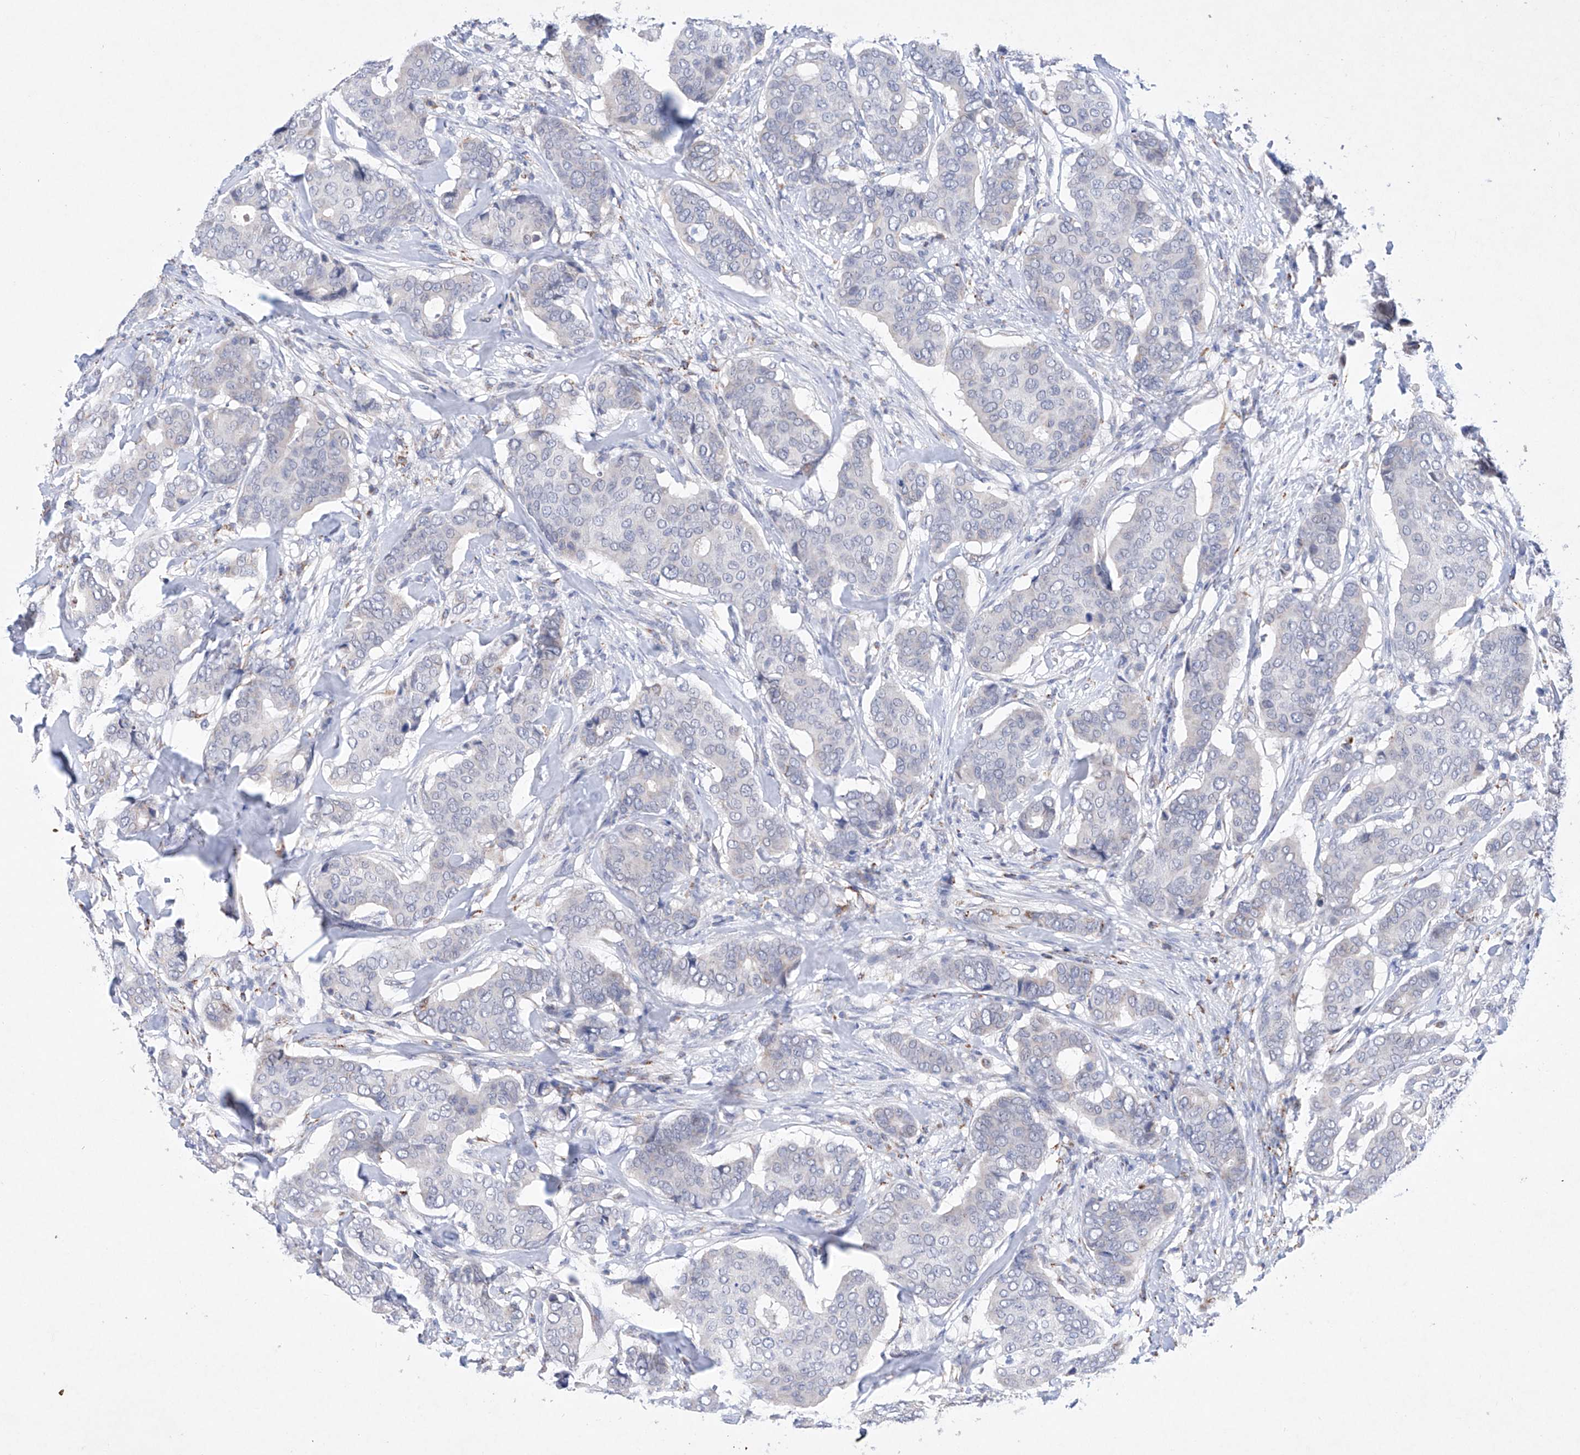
{"staining": {"intensity": "negative", "quantity": "none", "location": "none"}, "tissue": "breast cancer", "cell_type": "Tumor cells", "image_type": "cancer", "snomed": [{"axis": "morphology", "description": "Duct carcinoma"}, {"axis": "topography", "description": "Breast"}], "caption": "An immunohistochemistry (IHC) histopathology image of invasive ductal carcinoma (breast) is shown. There is no staining in tumor cells of invasive ductal carcinoma (breast).", "gene": "NRROS", "patient": {"sex": "female", "age": 75}}